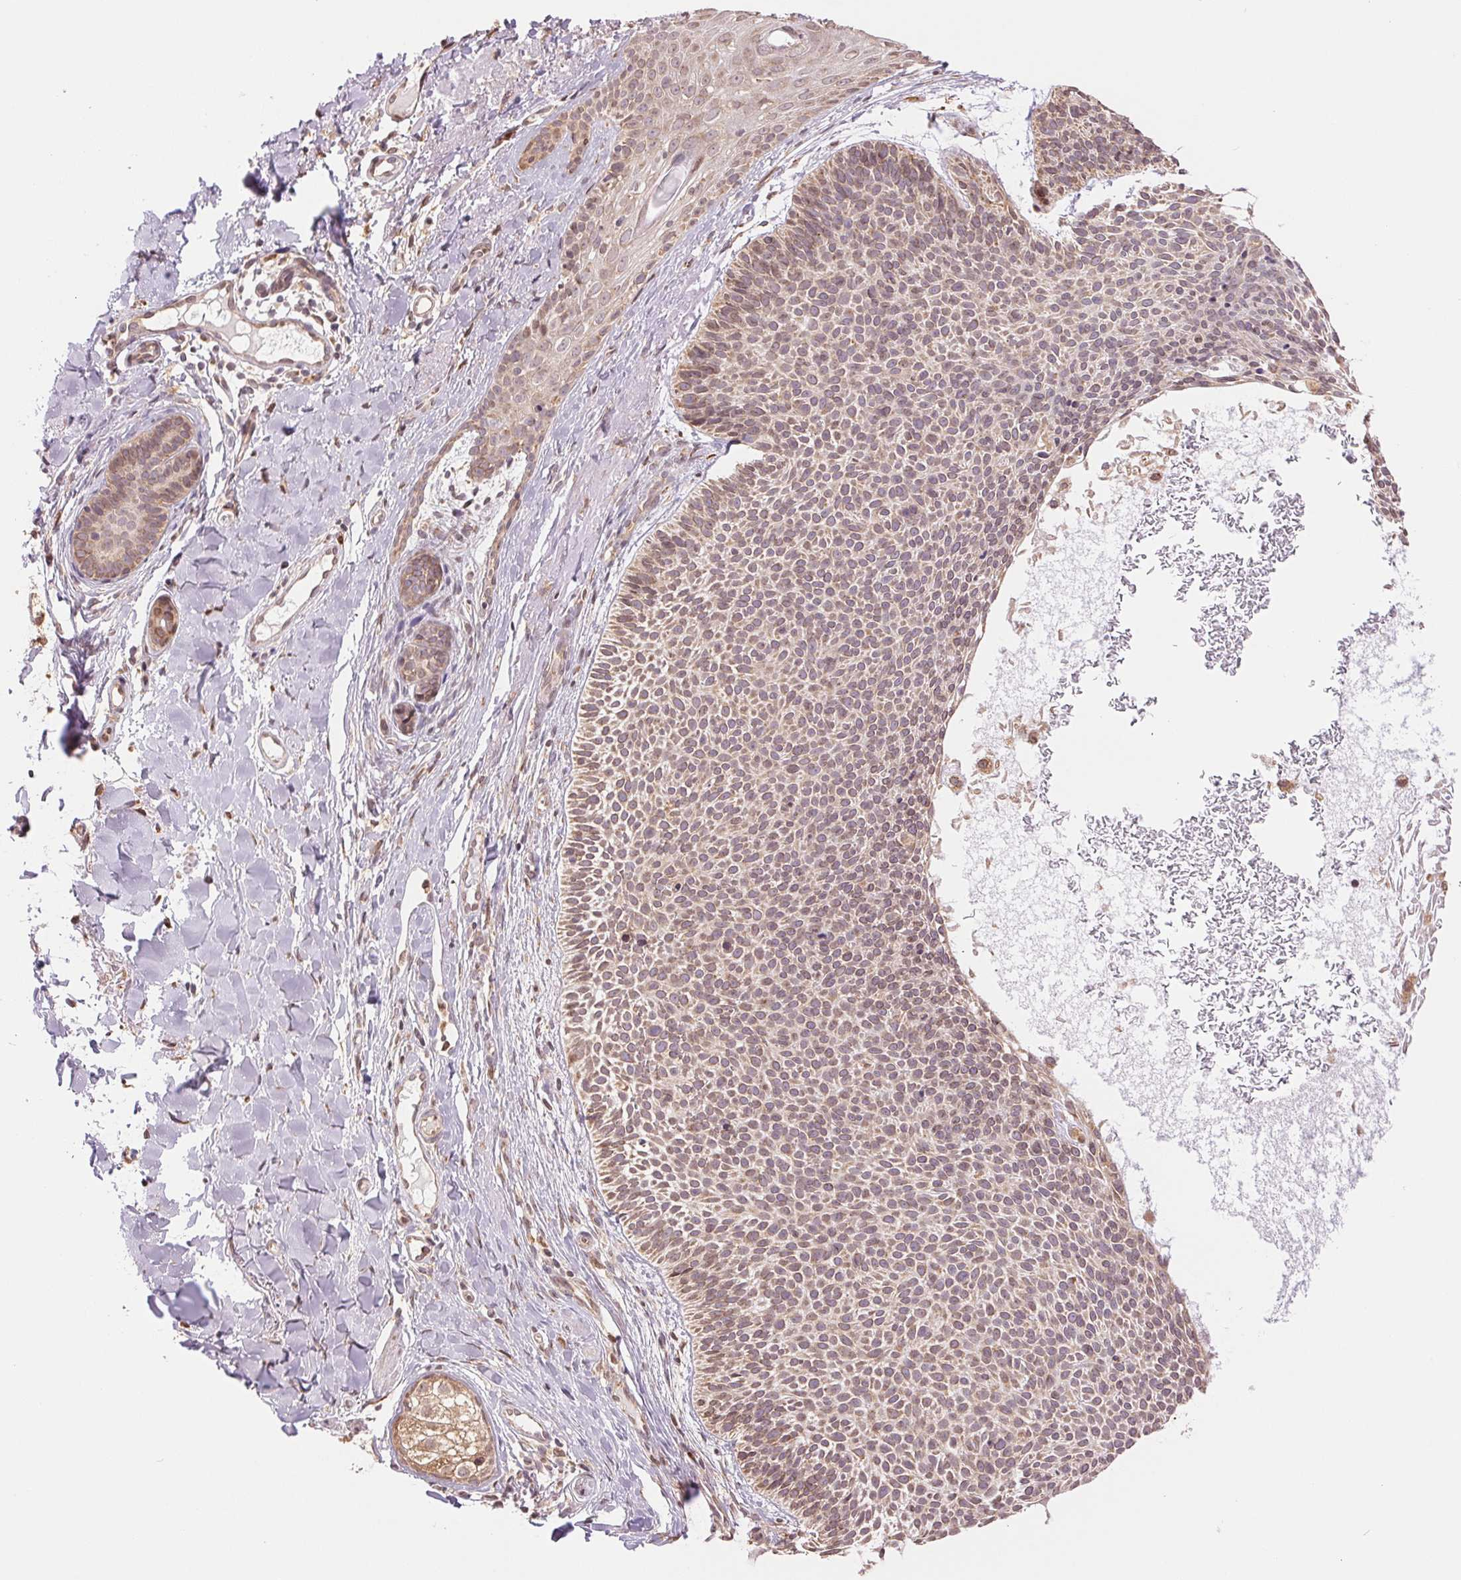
{"staining": {"intensity": "weak", "quantity": ">75%", "location": "cytoplasmic/membranous"}, "tissue": "skin cancer", "cell_type": "Tumor cells", "image_type": "cancer", "snomed": [{"axis": "morphology", "description": "Basal cell carcinoma"}, {"axis": "topography", "description": "Skin"}], "caption": "Immunohistochemical staining of skin cancer demonstrates weak cytoplasmic/membranous protein expression in about >75% of tumor cells.", "gene": "RPN1", "patient": {"sex": "male", "age": 82}}